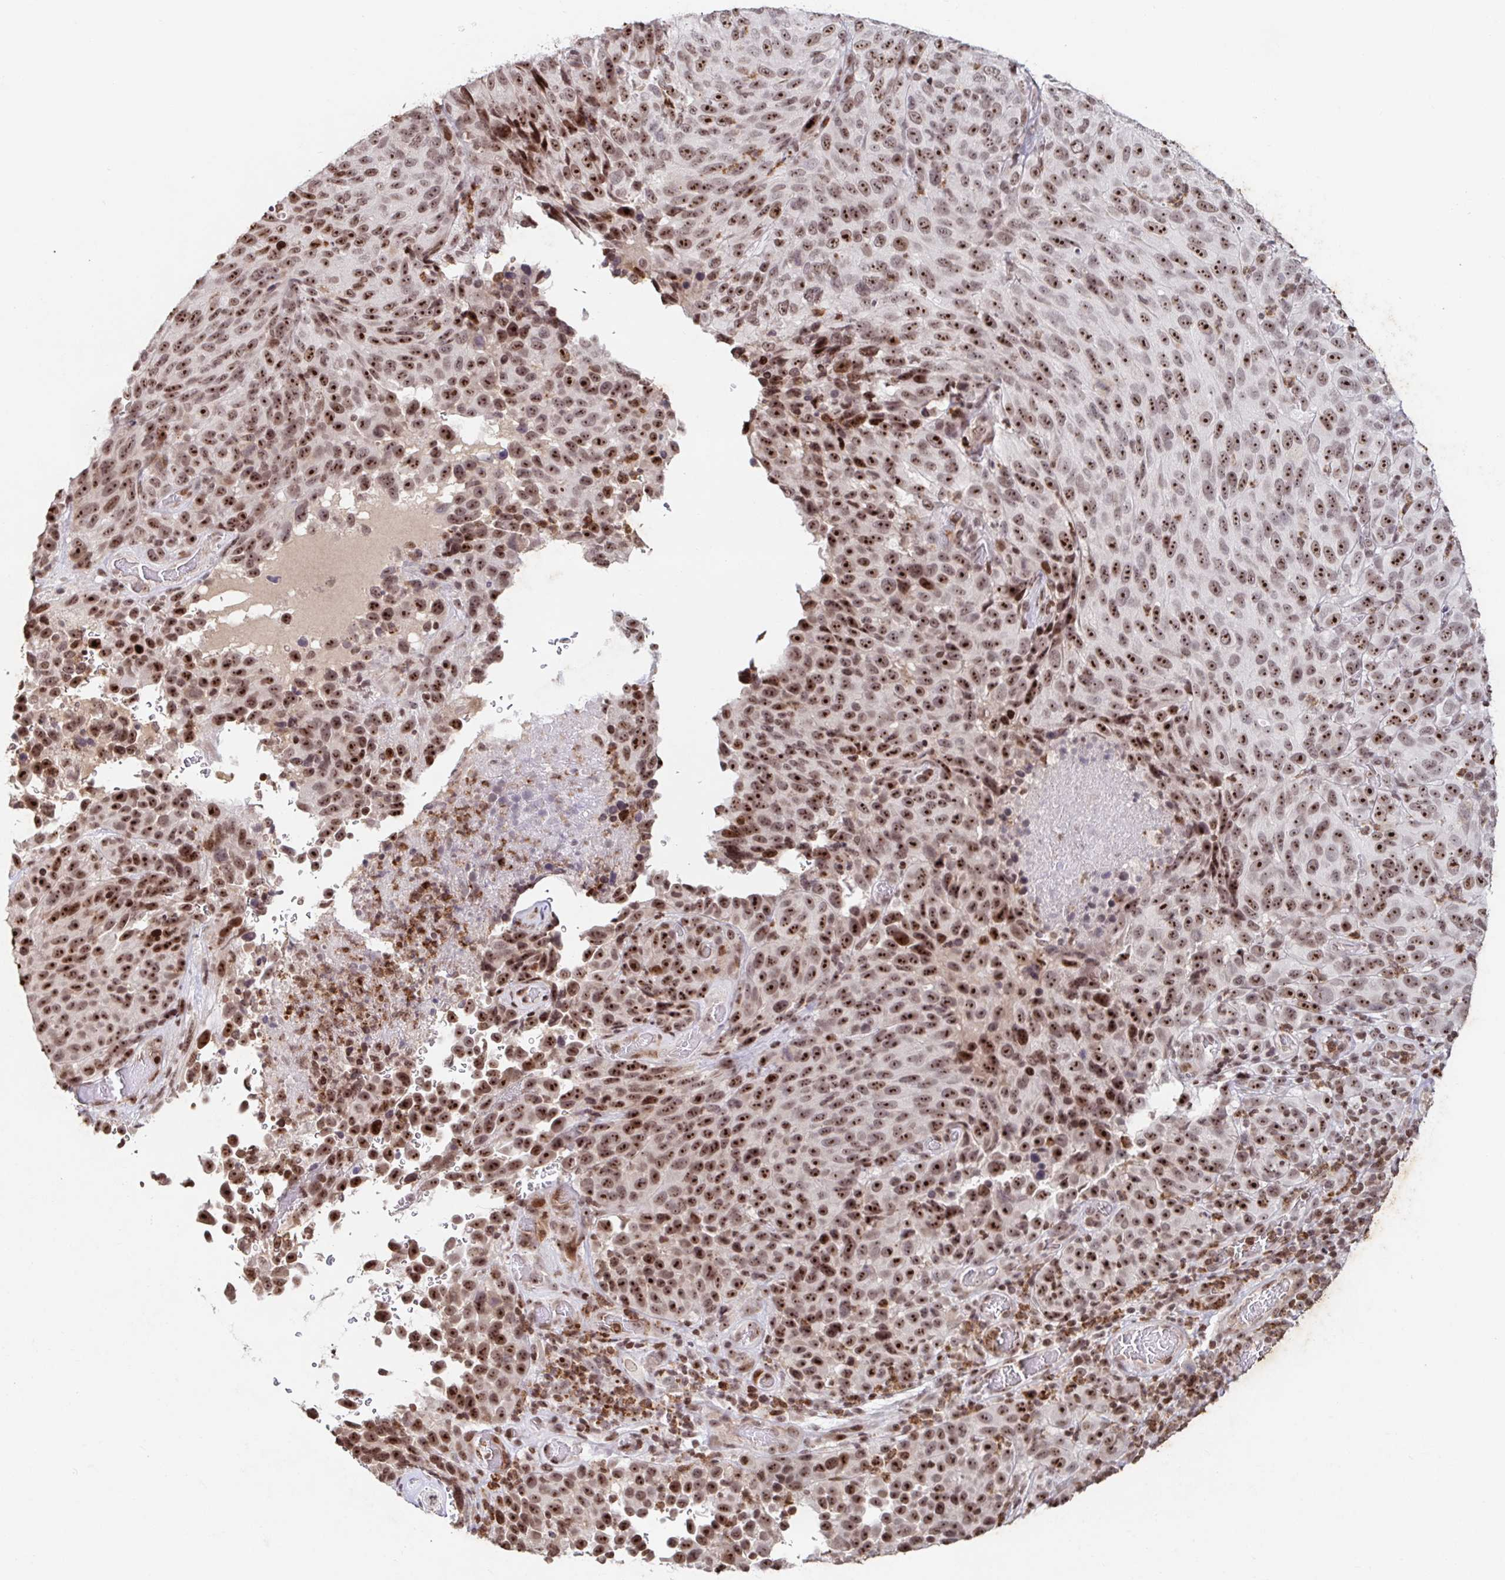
{"staining": {"intensity": "strong", "quantity": ">75%", "location": "nuclear"}, "tissue": "melanoma", "cell_type": "Tumor cells", "image_type": "cancer", "snomed": [{"axis": "morphology", "description": "Malignant melanoma, NOS"}, {"axis": "topography", "description": "Skin"}], "caption": "This image reveals IHC staining of human melanoma, with high strong nuclear positivity in approximately >75% of tumor cells.", "gene": "C19orf53", "patient": {"sex": "male", "age": 85}}